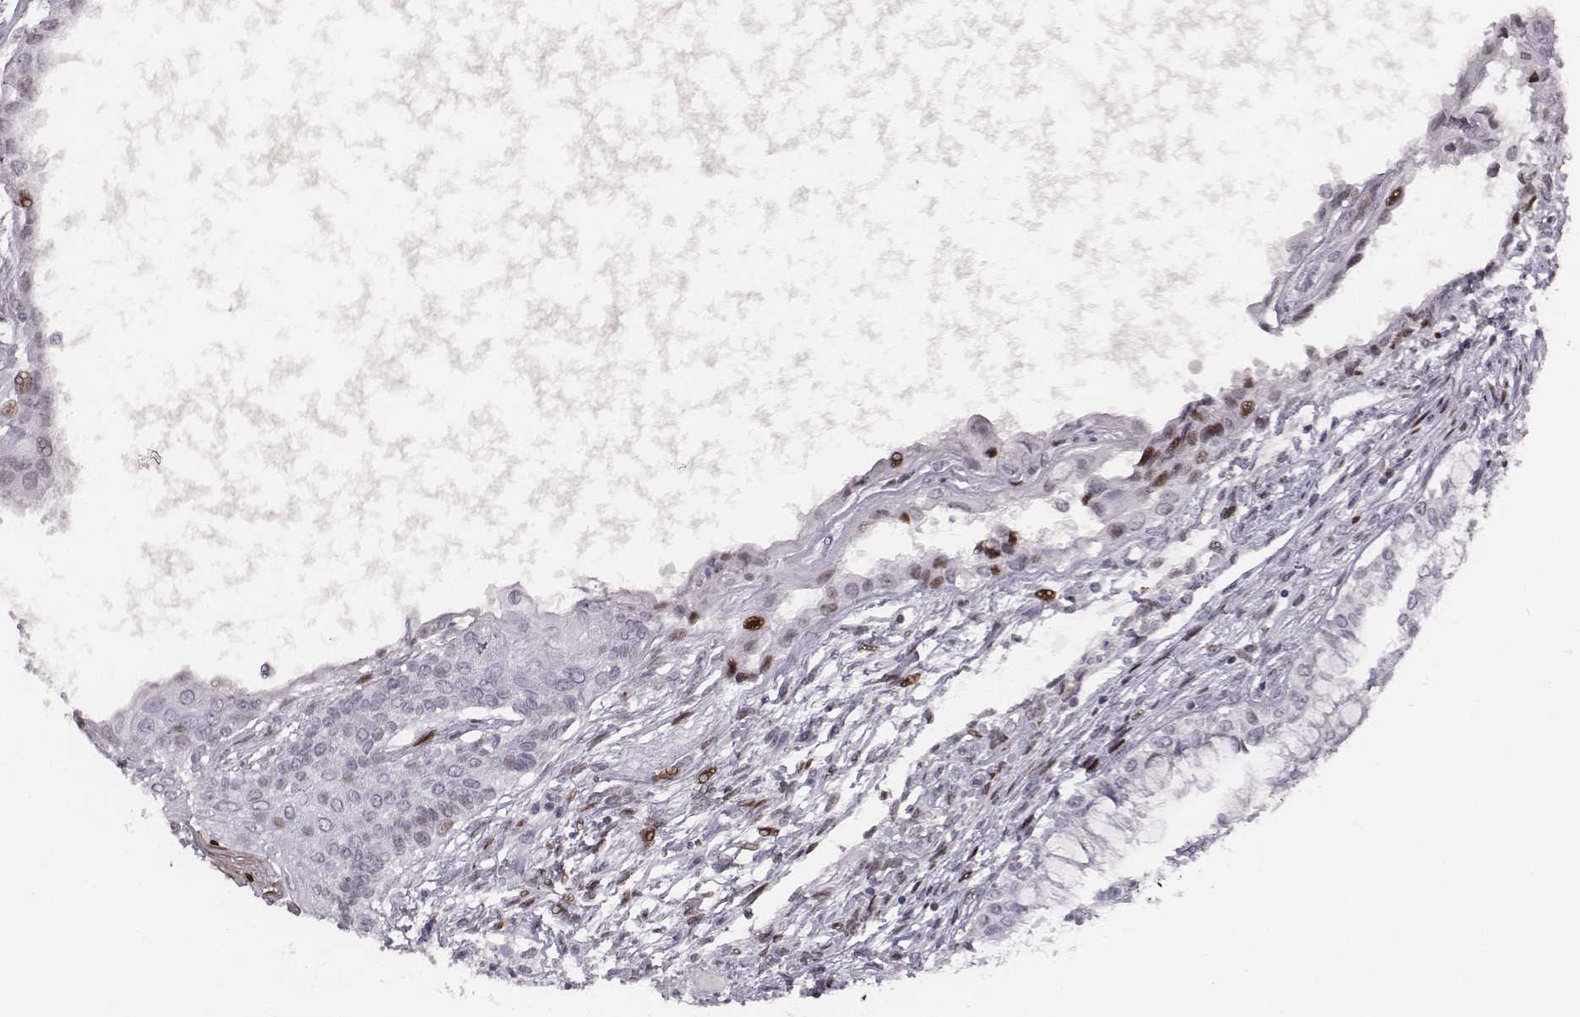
{"staining": {"intensity": "negative", "quantity": "none", "location": "none"}, "tissue": "testis cancer", "cell_type": "Tumor cells", "image_type": "cancer", "snomed": [{"axis": "morphology", "description": "Carcinoma, Embryonal, NOS"}, {"axis": "topography", "description": "Testis"}], "caption": "Immunohistochemistry (IHC) of testis cancer exhibits no staining in tumor cells. Nuclei are stained in blue.", "gene": "NDC1", "patient": {"sex": "male", "age": 37}}